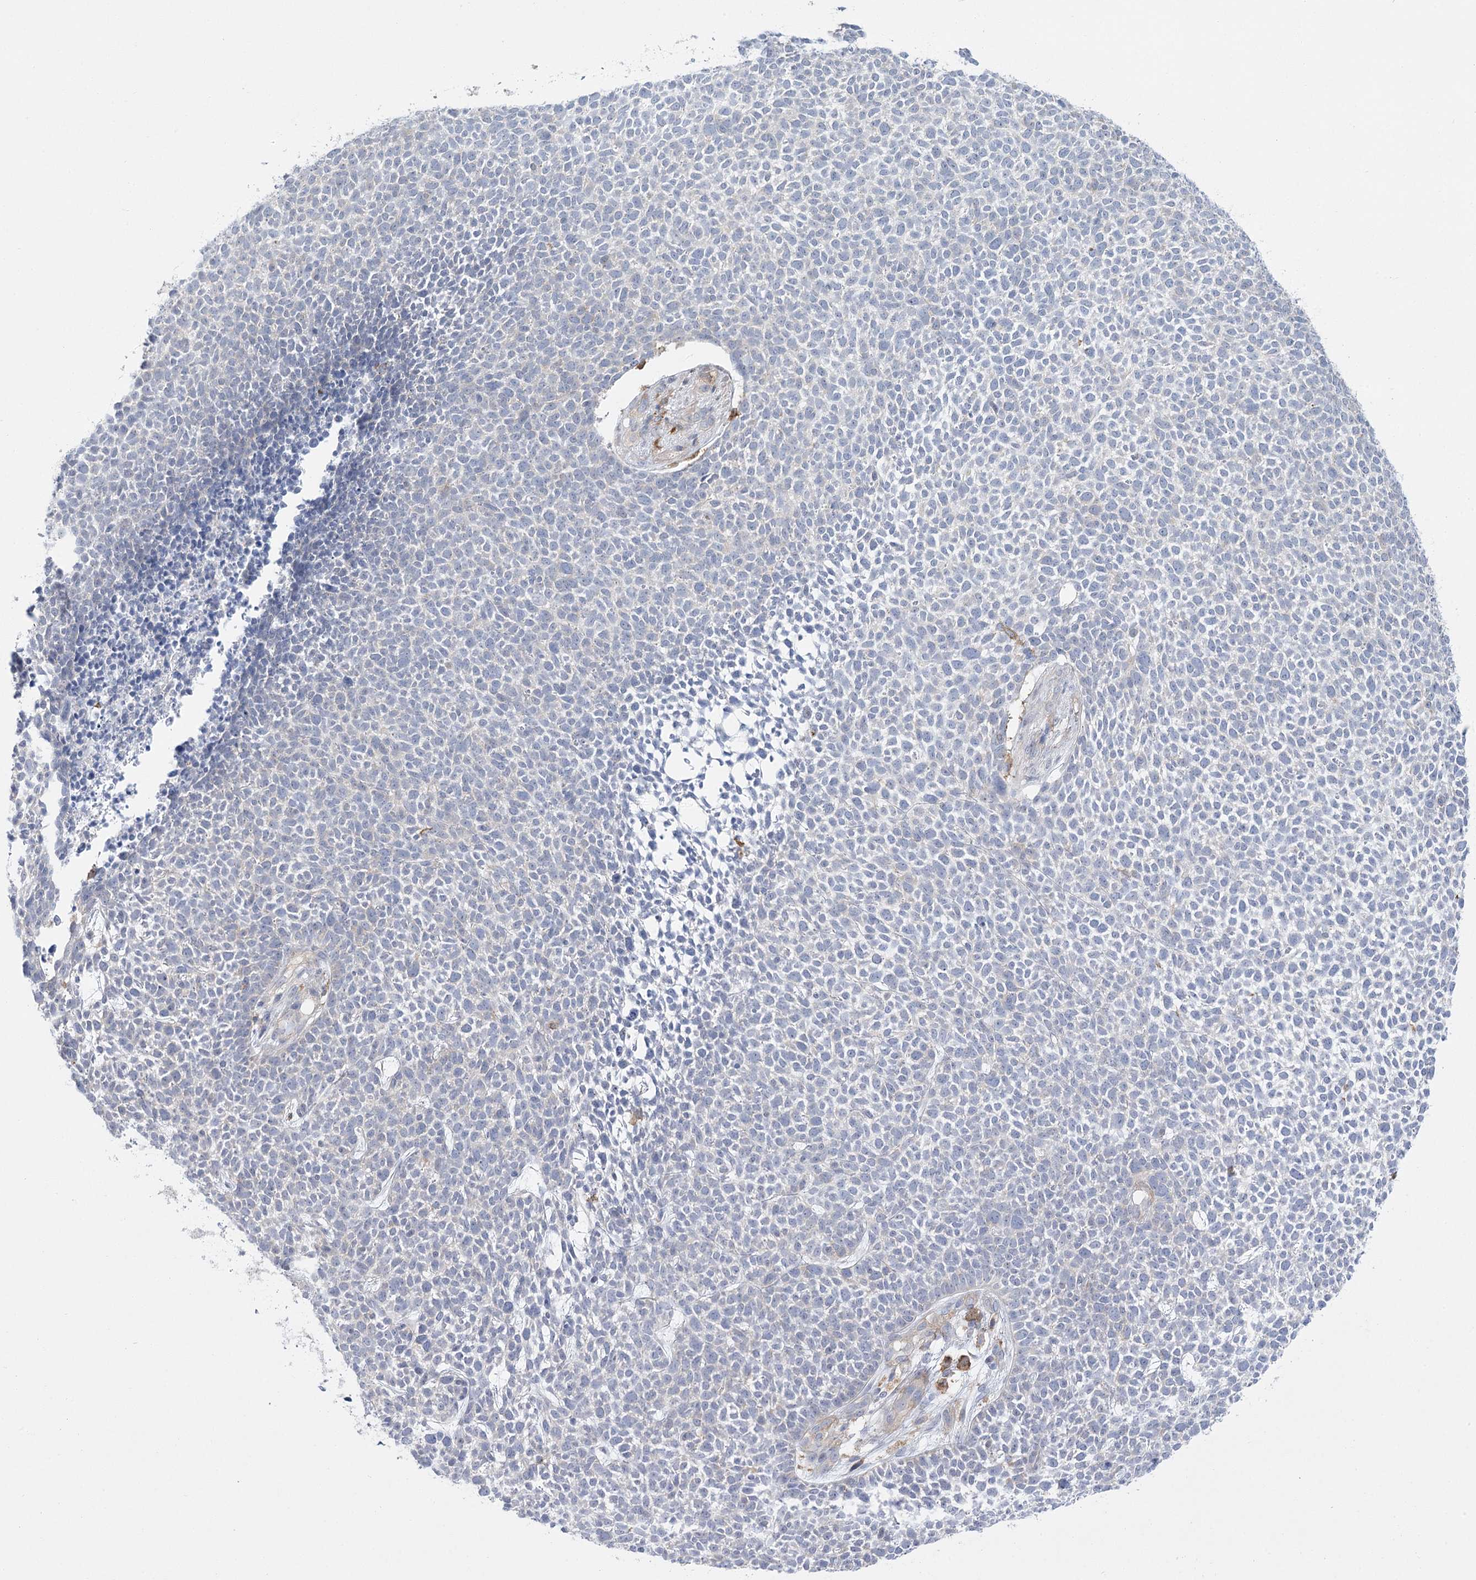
{"staining": {"intensity": "negative", "quantity": "none", "location": "none"}, "tissue": "skin cancer", "cell_type": "Tumor cells", "image_type": "cancer", "snomed": [{"axis": "morphology", "description": "Basal cell carcinoma"}, {"axis": "topography", "description": "Skin"}], "caption": "This is a histopathology image of immunohistochemistry (IHC) staining of skin cancer (basal cell carcinoma), which shows no positivity in tumor cells.", "gene": "CCDC88A", "patient": {"sex": "female", "age": 84}}